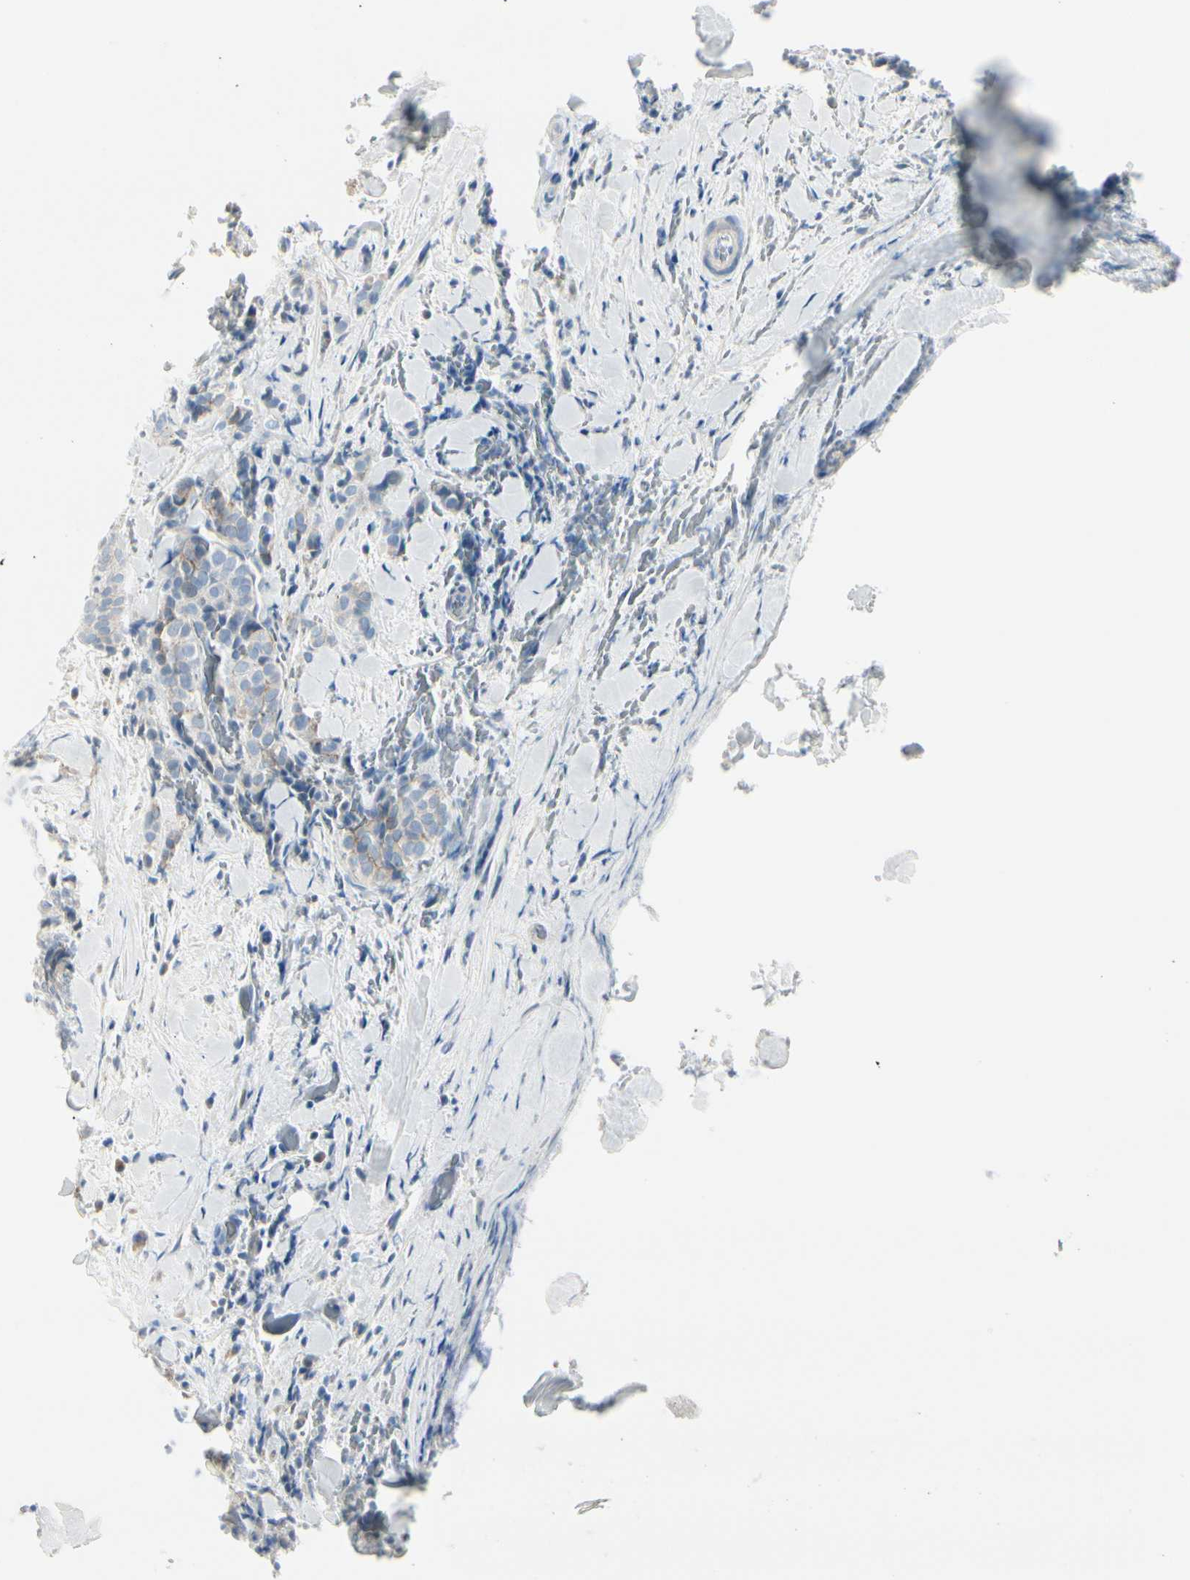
{"staining": {"intensity": "weak", "quantity": "<25%", "location": "cytoplasmic/membranous"}, "tissue": "thyroid cancer", "cell_type": "Tumor cells", "image_type": "cancer", "snomed": [{"axis": "morphology", "description": "Normal tissue, NOS"}, {"axis": "morphology", "description": "Papillary adenocarcinoma, NOS"}, {"axis": "topography", "description": "Thyroid gland"}], "caption": "Papillary adenocarcinoma (thyroid) was stained to show a protein in brown. There is no significant expression in tumor cells. Brightfield microscopy of IHC stained with DAB (brown) and hematoxylin (blue), captured at high magnification.", "gene": "CDHR5", "patient": {"sex": "female", "age": 30}}